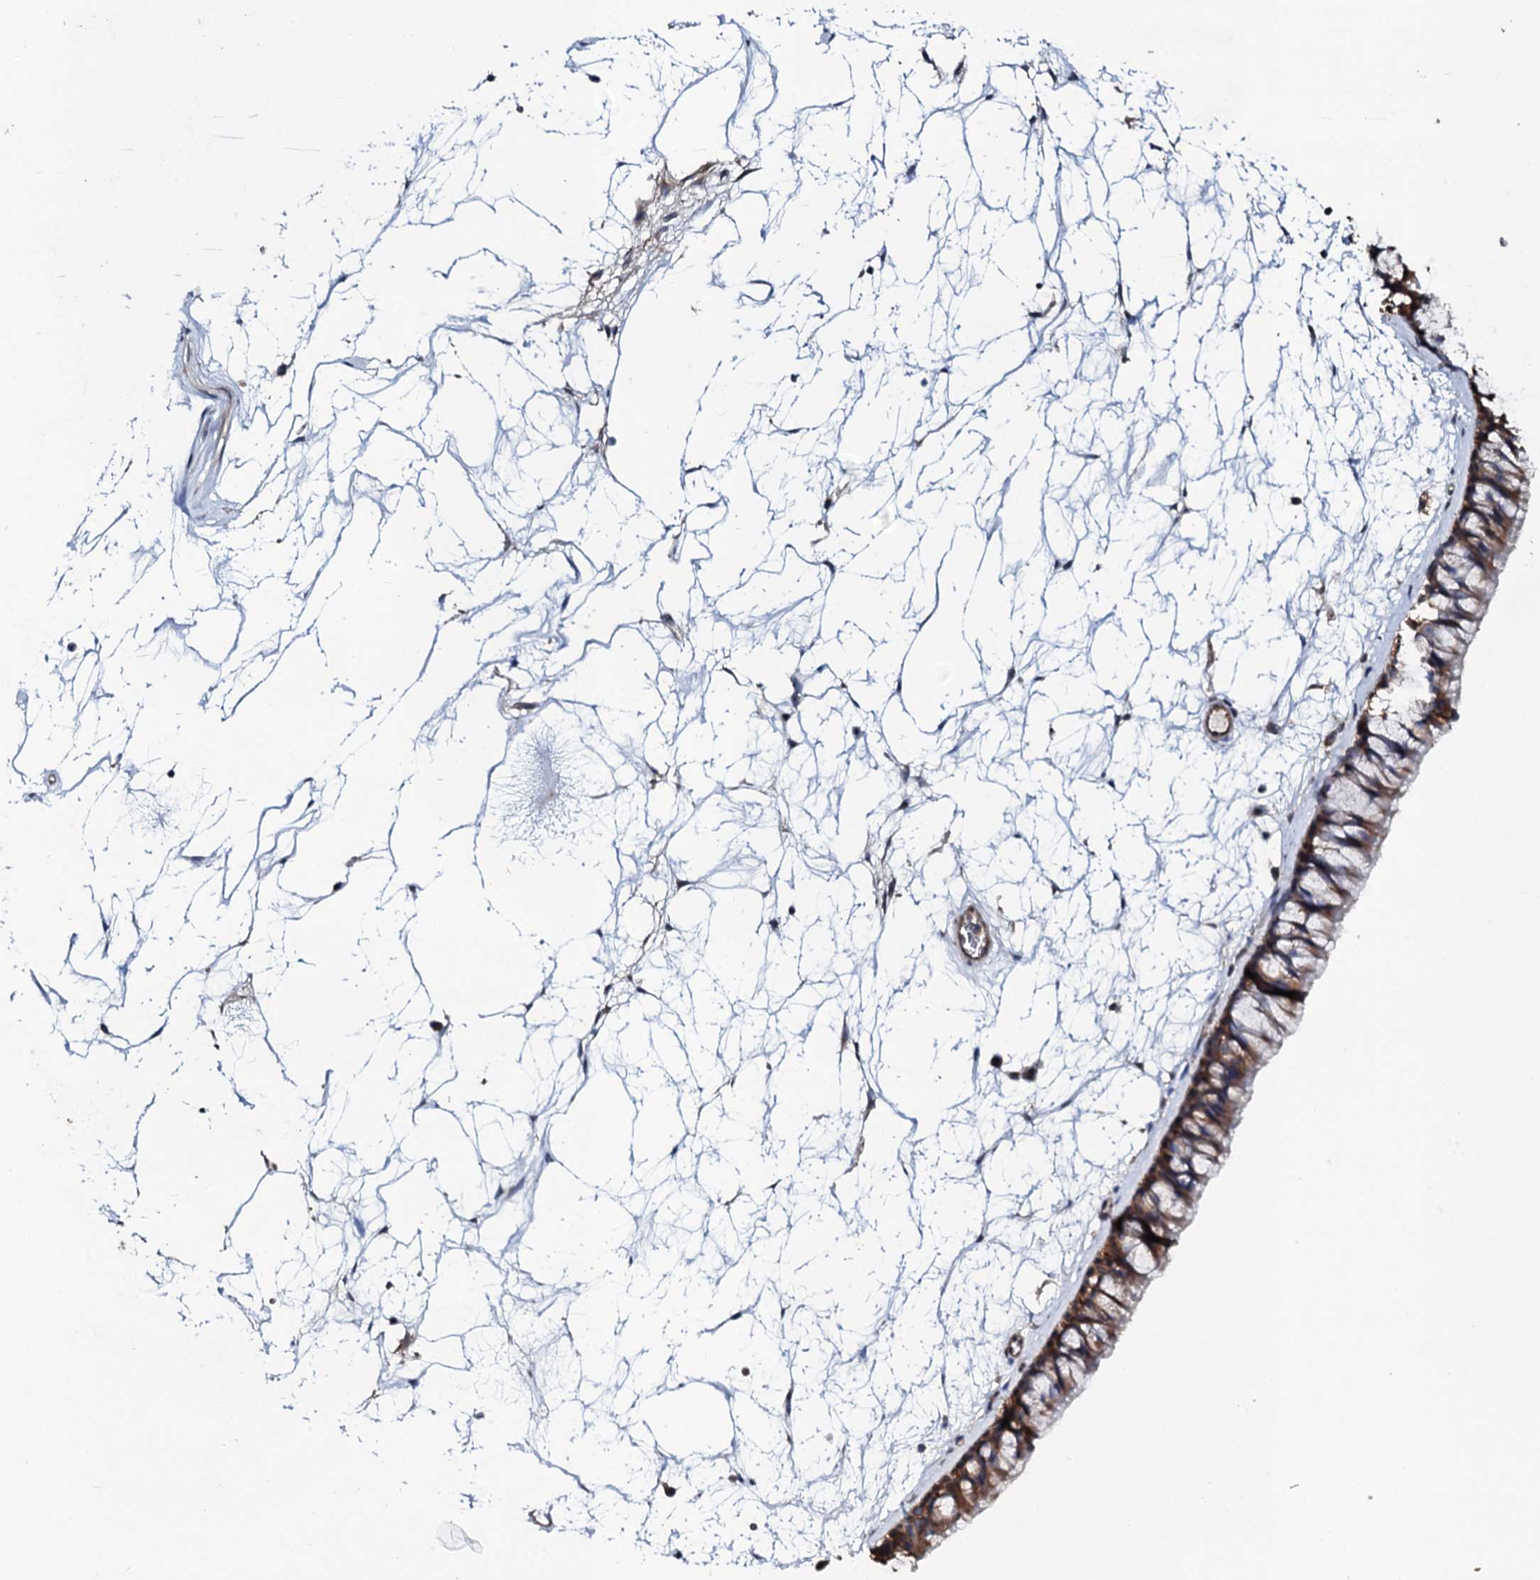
{"staining": {"intensity": "moderate", "quantity": ">75%", "location": "cytoplasmic/membranous"}, "tissue": "nasopharynx", "cell_type": "Respiratory epithelial cells", "image_type": "normal", "snomed": [{"axis": "morphology", "description": "Normal tissue, NOS"}, {"axis": "topography", "description": "Nasopharynx"}], "caption": "High-magnification brightfield microscopy of benign nasopharynx stained with DAB (brown) and counterstained with hematoxylin (blue). respiratory epithelial cells exhibit moderate cytoplasmic/membranous expression is seen in approximately>75% of cells. Using DAB (3,3'-diaminobenzidine) (brown) and hematoxylin (blue) stains, captured at high magnification using brightfield microscopy.", "gene": "GLCE", "patient": {"sex": "male", "age": 64}}